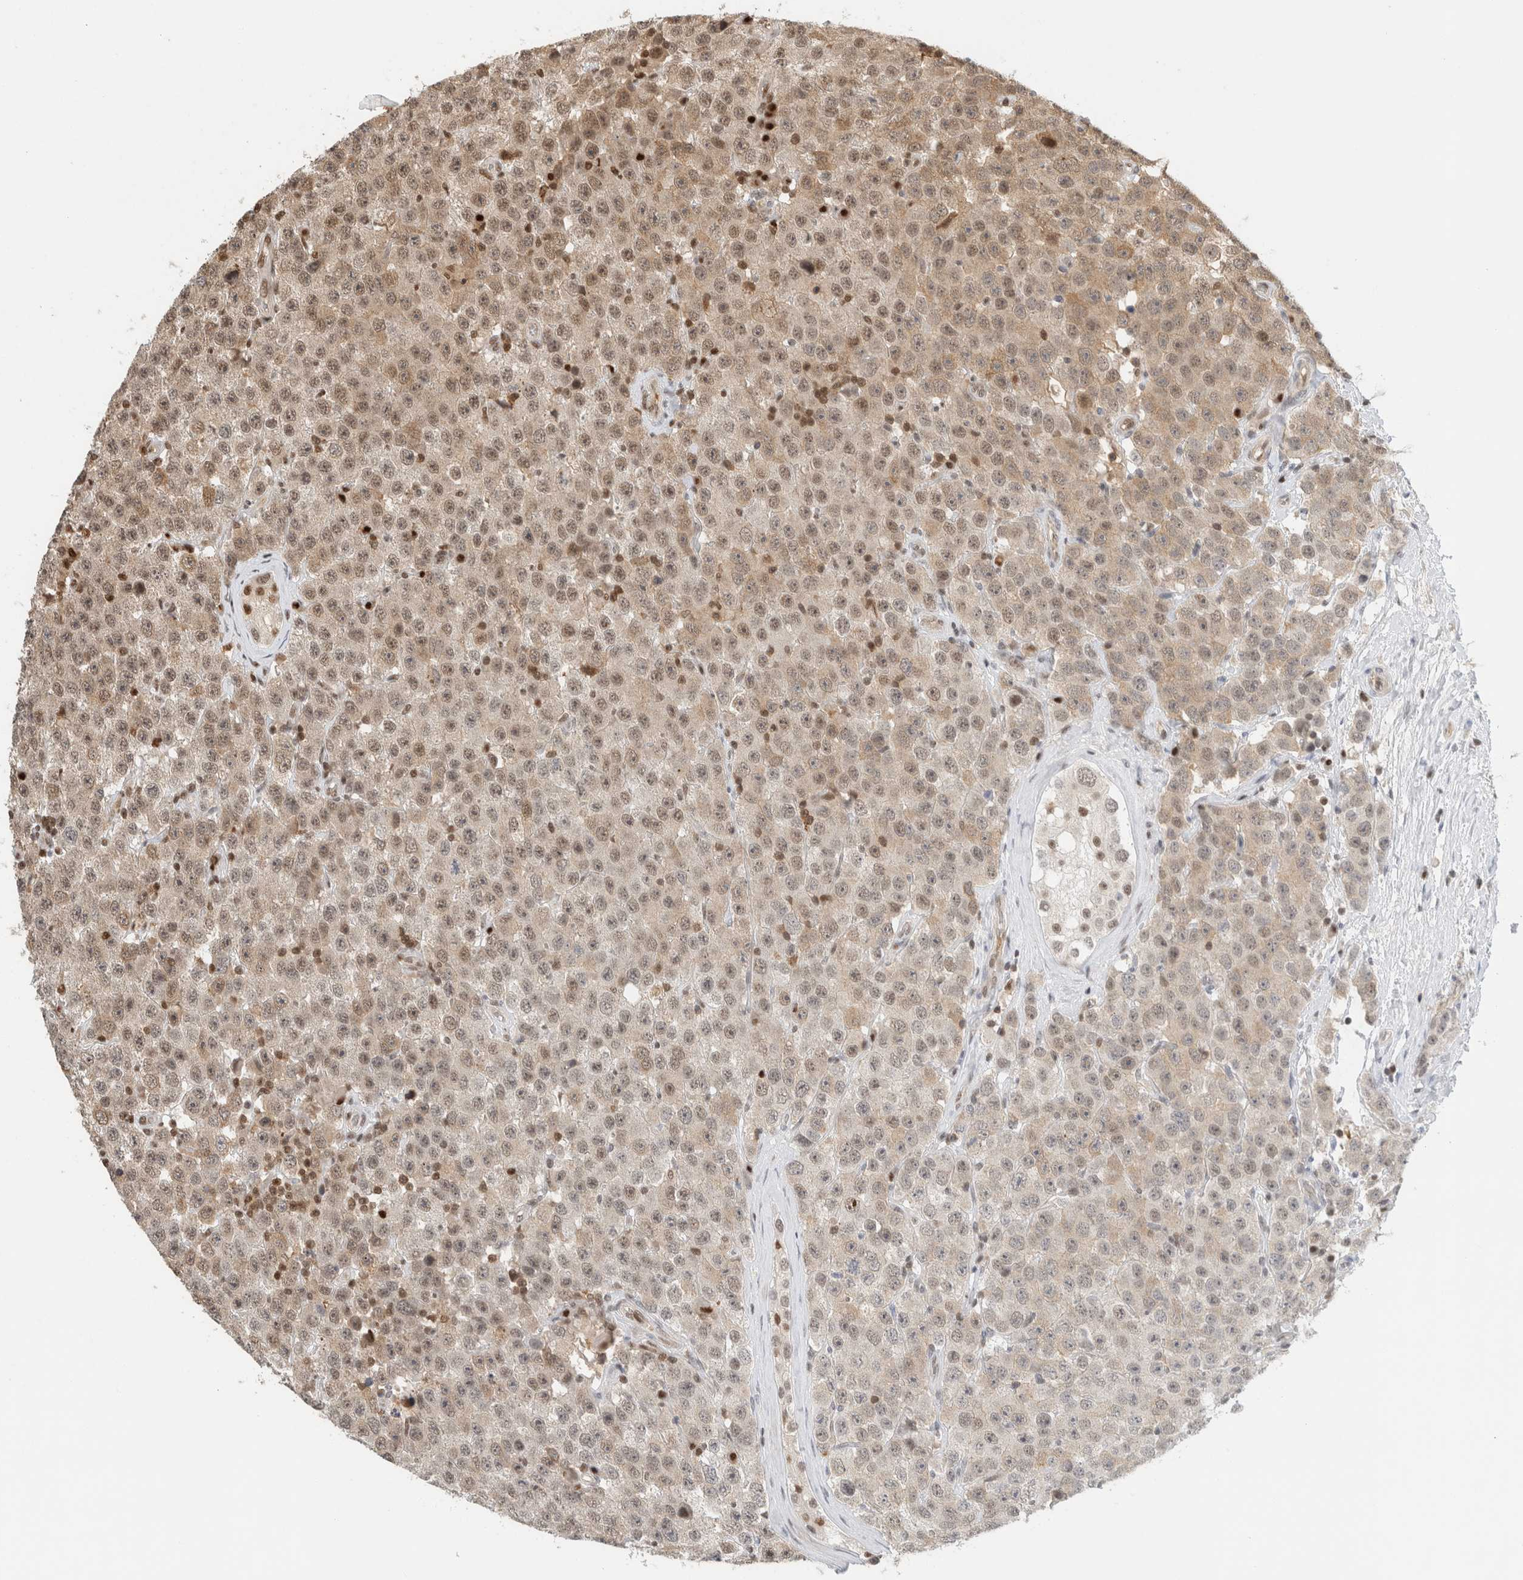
{"staining": {"intensity": "weak", "quantity": ">75%", "location": "cytoplasmic/membranous,nuclear"}, "tissue": "testis cancer", "cell_type": "Tumor cells", "image_type": "cancer", "snomed": [{"axis": "morphology", "description": "Seminoma, NOS"}, {"axis": "morphology", "description": "Carcinoma, Embryonal, NOS"}, {"axis": "topography", "description": "Testis"}], "caption": "DAB immunohistochemical staining of human seminoma (testis) shows weak cytoplasmic/membranous and nuclear protein expression in approximately >75% of tumor cells.", "gene": "SNRNP40", "patient": {"sex": "male", "age": 28}}